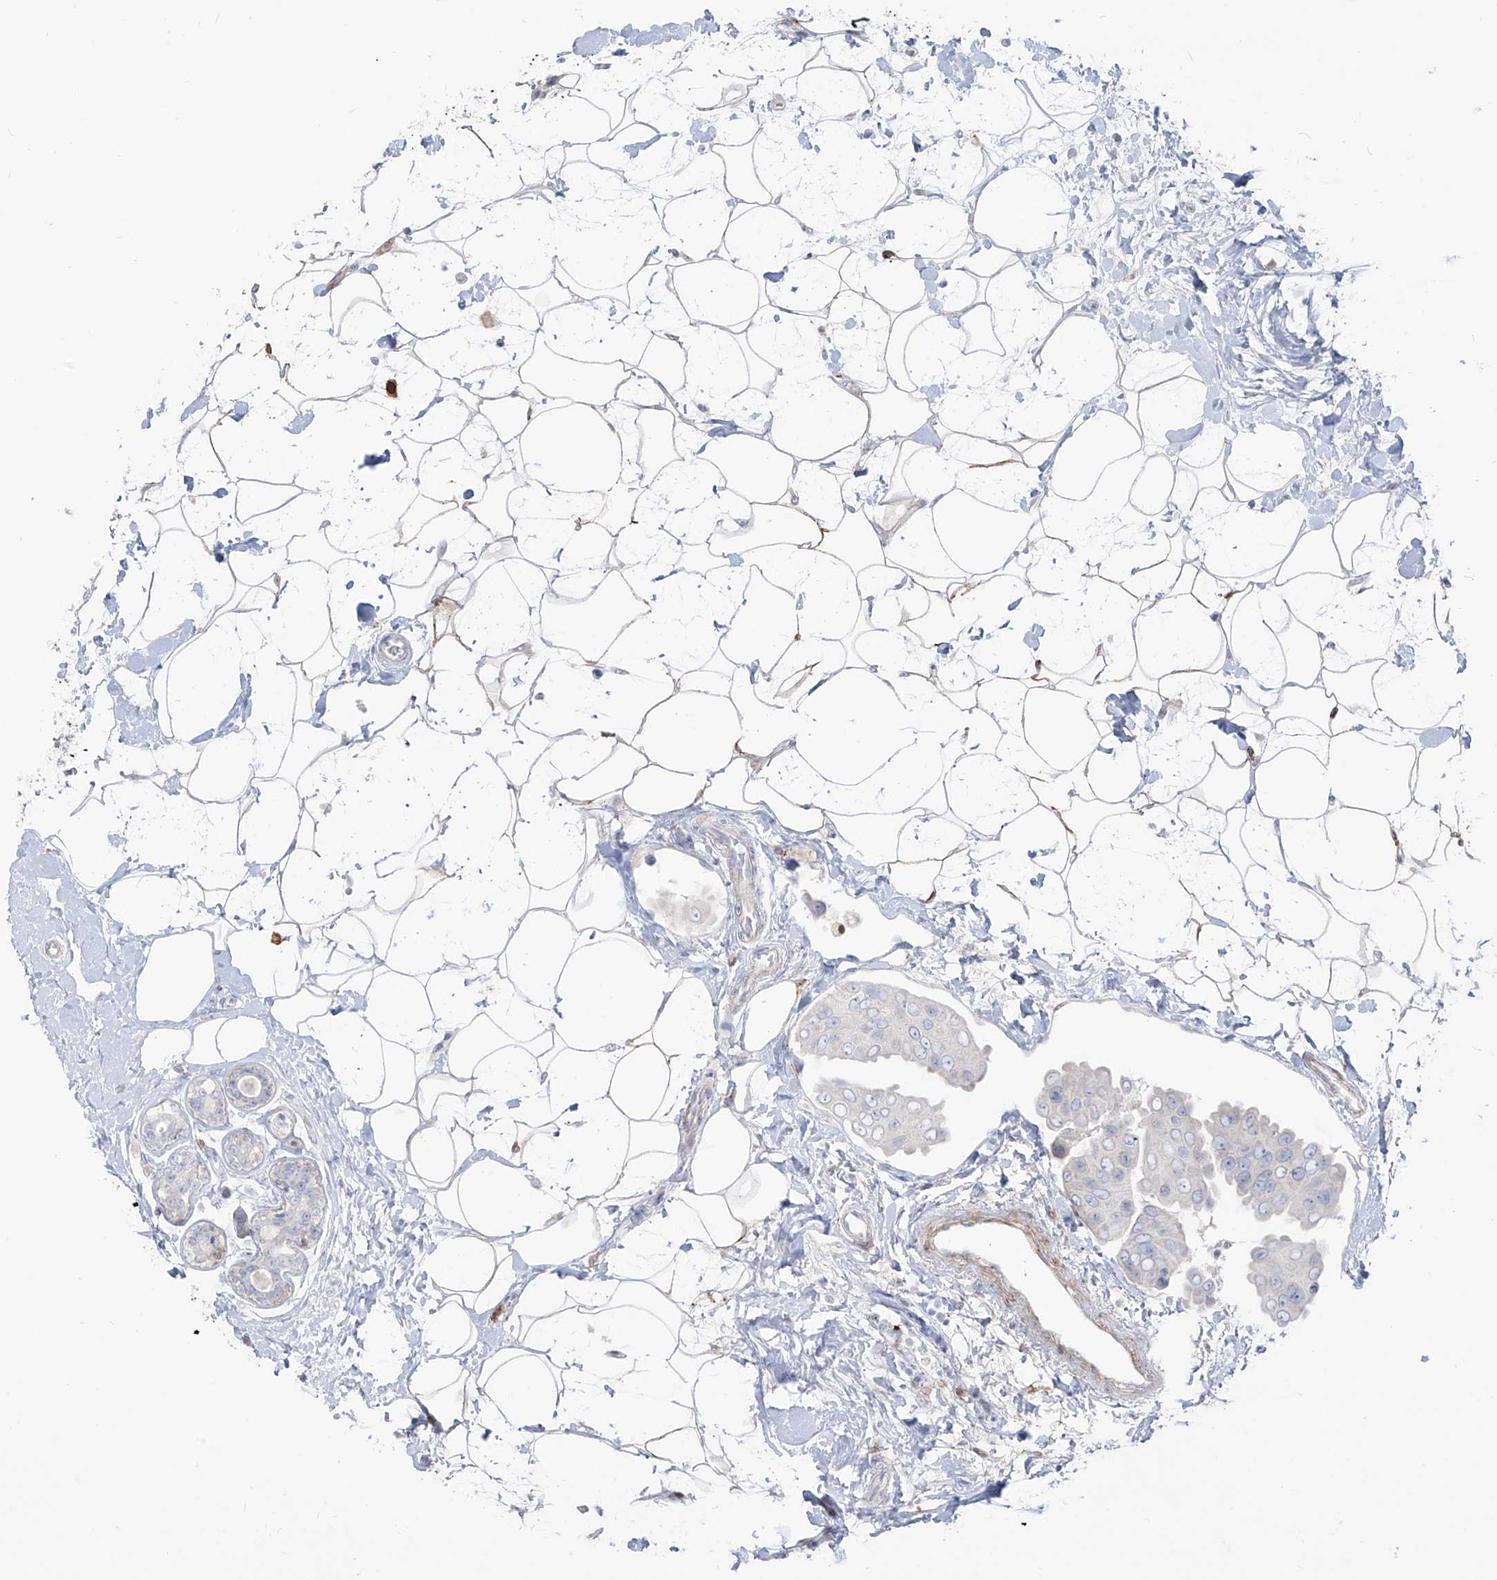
{"staining": {"intensity": "negative", "quantity": "none", "location": "none"}, "tissue": "breast cancer", "cell_type": "Tumor cells", "image_type": "cancer", "snomed": [{"axis": "morphology", "description": "Normal tissue, NOS"}, {"axis": "morphology", "description": "Duct carcinoma"}, {"axis": "topography", "description": "Breast"}], "caption": "The micrograph demonstrates no staining of tumor cells in breast cancer (infiltrating ductal carcinoma).", "gene": "NOTO", "patient": {"sex": "female", "age": 39}}